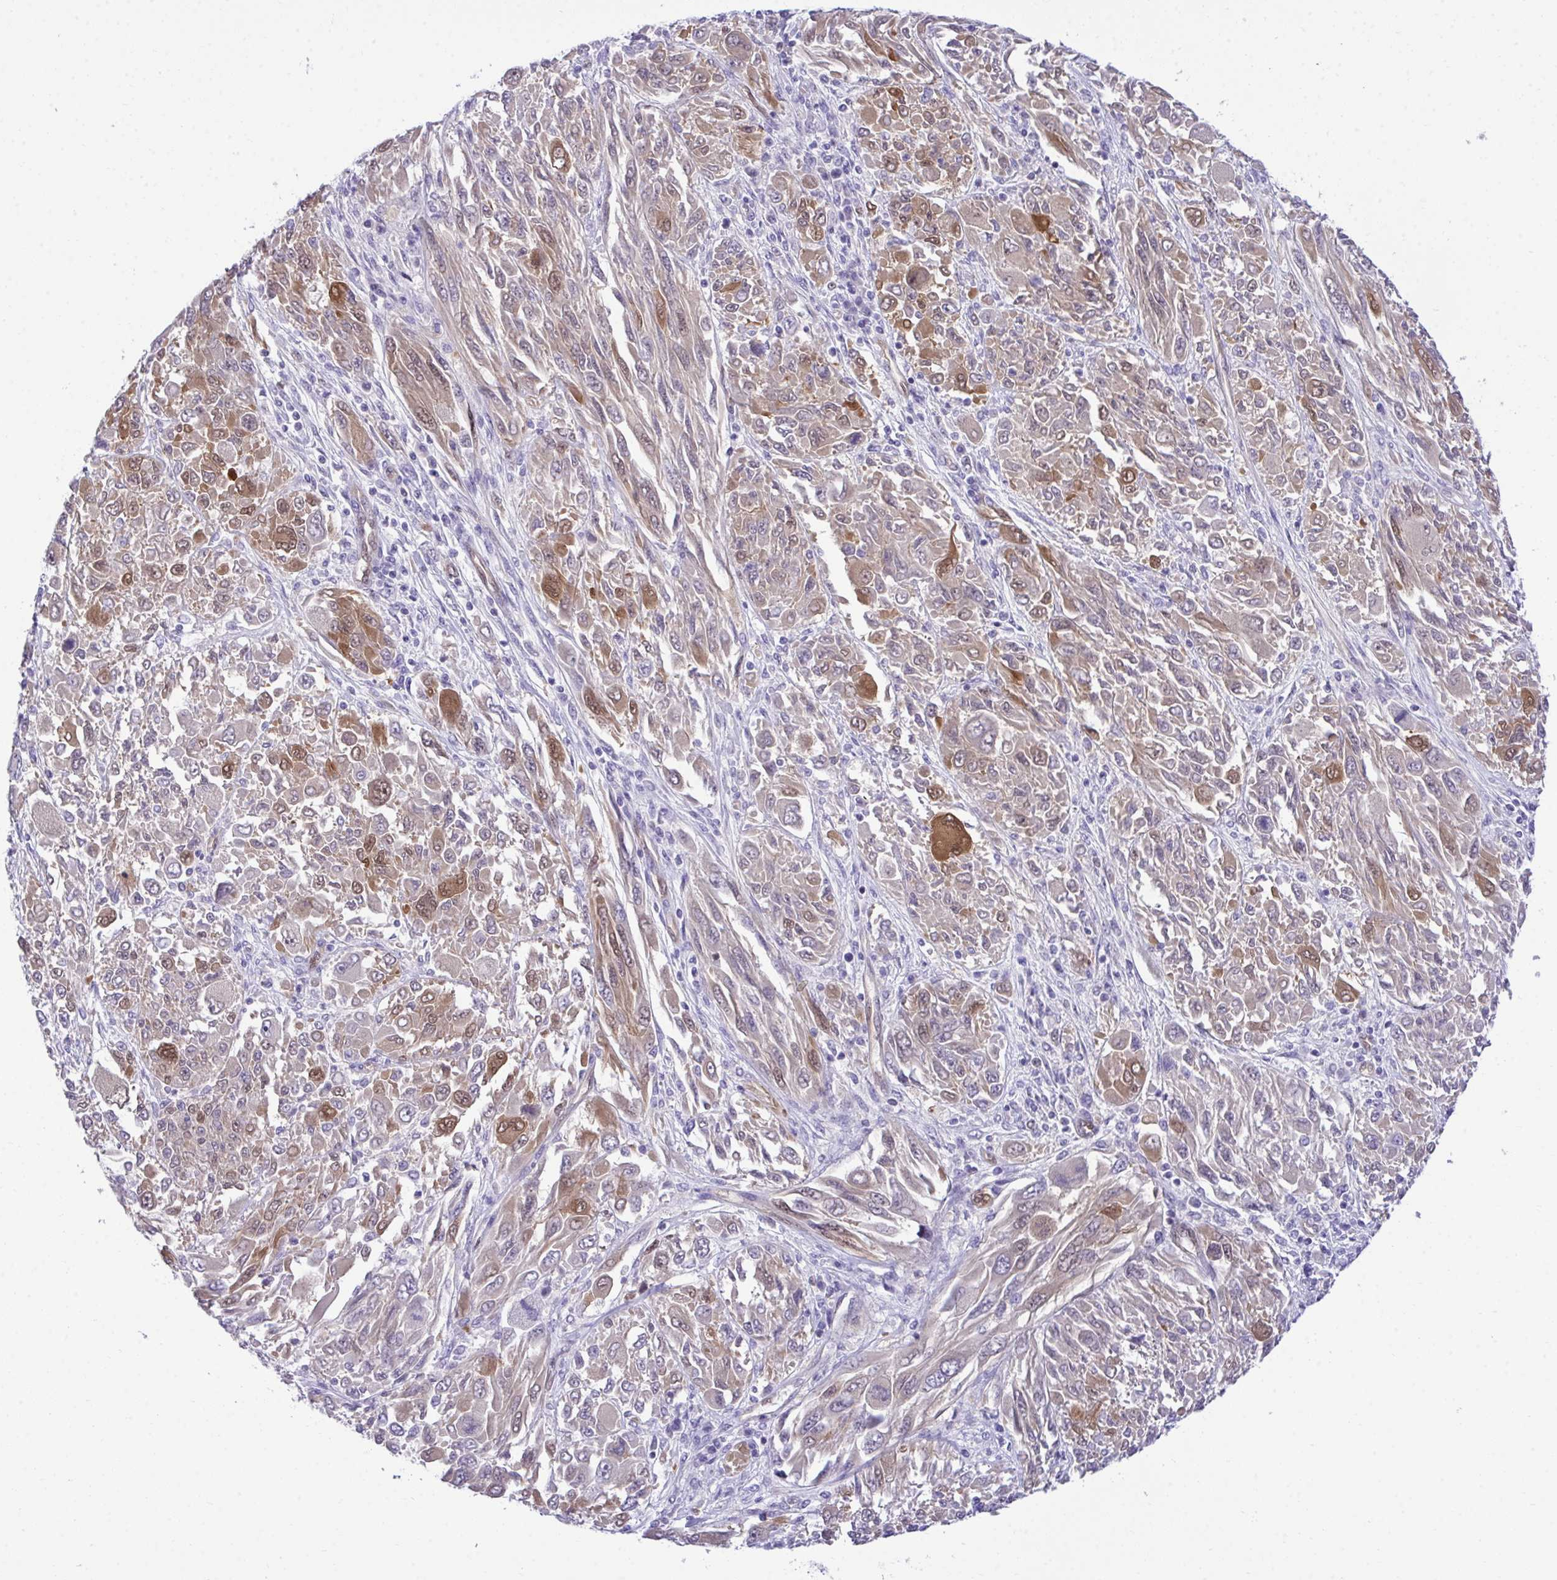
{"staining": {"intensity": "moderate", "quantity": "25%-75%", "location": "cytoplasmic/membranous,nuclear"}, "tissue": "melanoma", "cell_type": "Tumor cells", "image_type": "cancer", "snomed": [{"axis": "morphology", "description": "Malignant melanoma, NOS"}, {"axis": "topography", "description": "Skin"}], "caption": "Human malignant melanoma stained with a protein marker exhibits moderate staining in tumor cells.", "gene": "PGM2L1", "patient": {"sex": "female", "age": 91}}